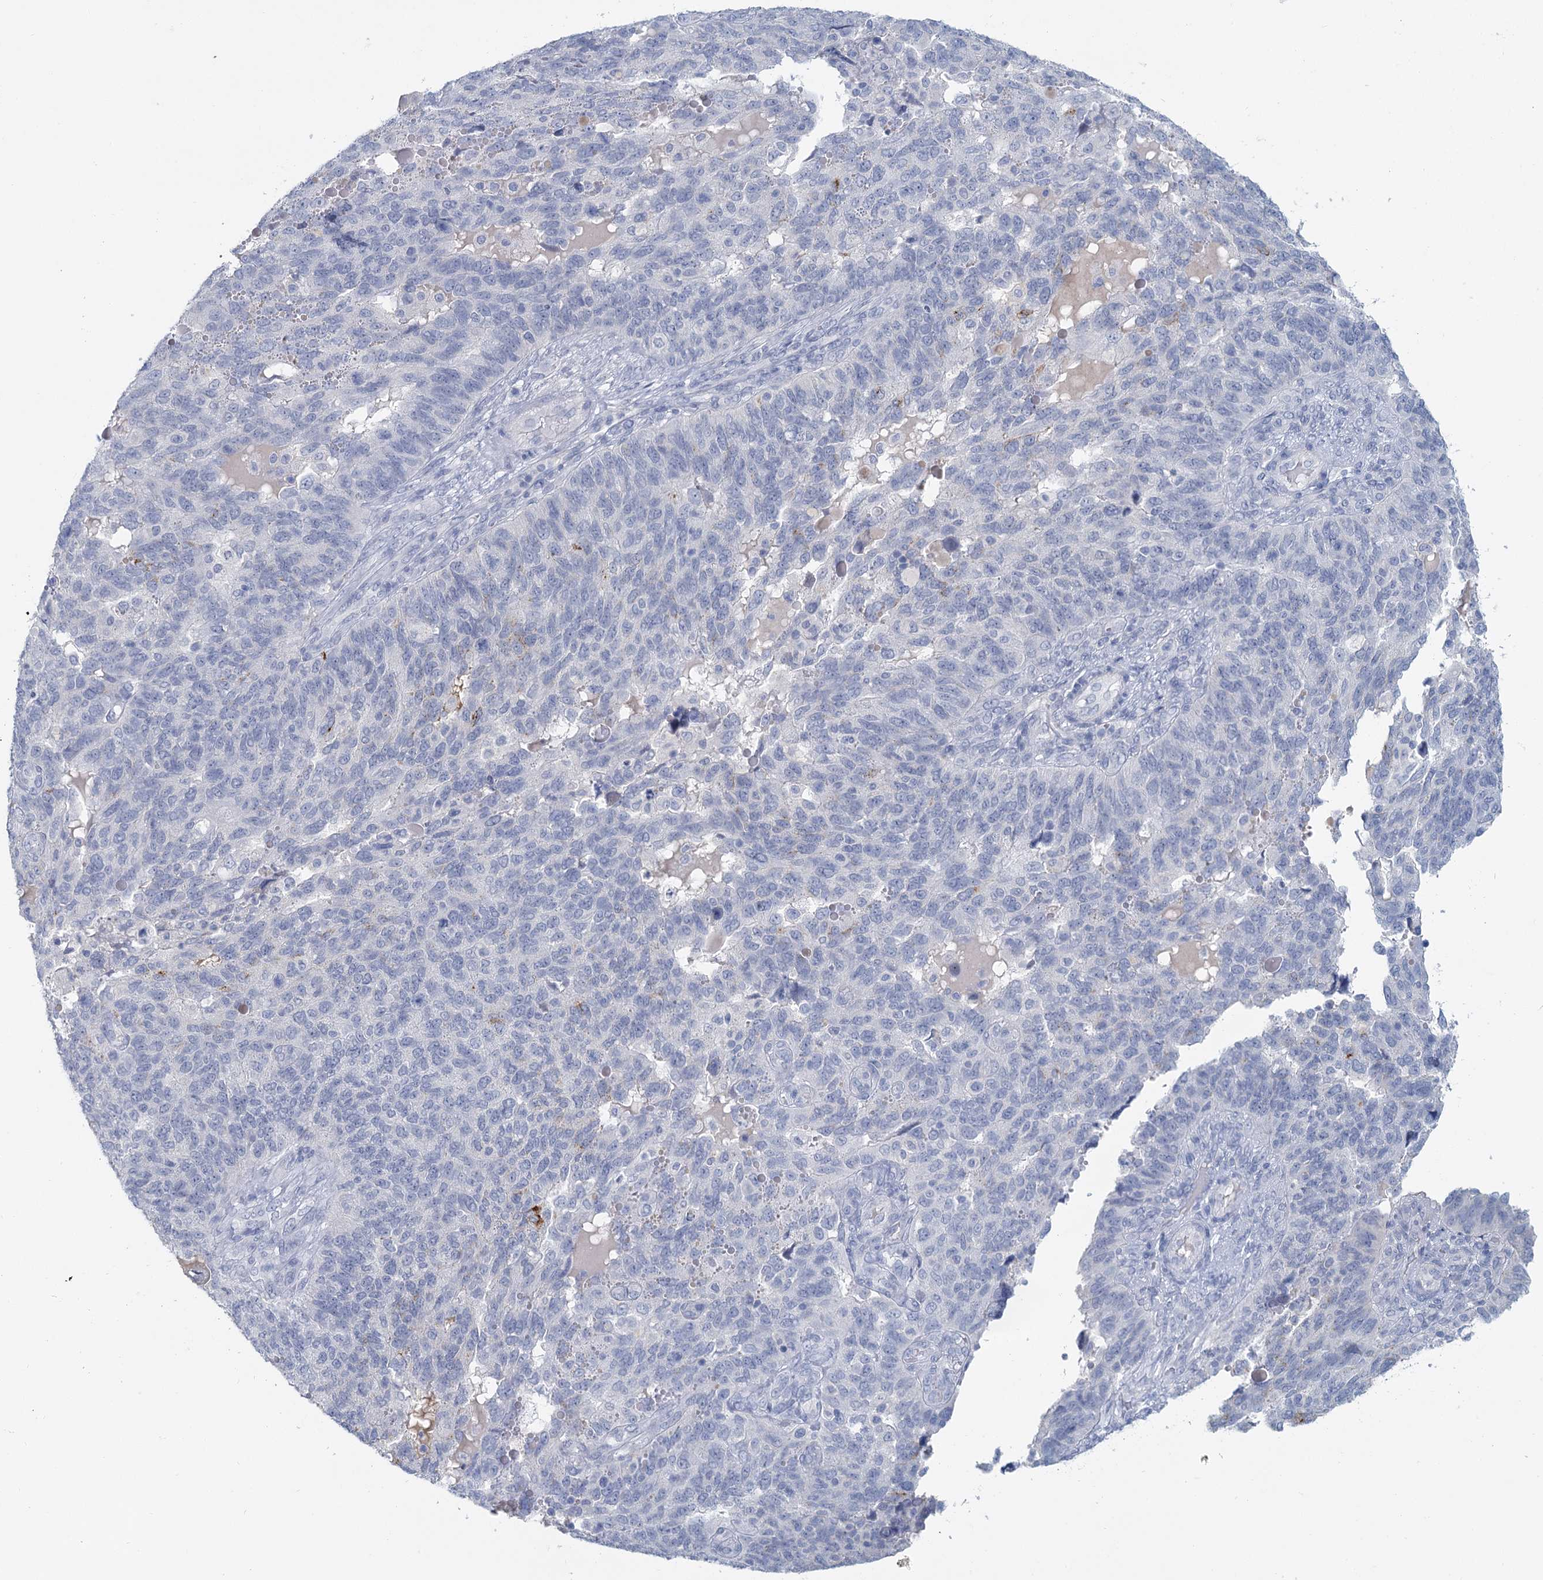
{"staining": {"intensity": "negative", "quantity": "none", "location": "none"}, "tissue": "endometrial cancer", "cell_type": "Tumor cells", "image_type": "cancer", "snomed": [{"axis": "morphology", "description": "Adenocarcinoma, NOS"}, {"axis": "topography", "description": "Endometrium"}], "caption": "IHC image of human endometrial adenocarcinoma stained for a protein (brown), which exhibits no staining in tumor cells. (DAB (3,3'-diaminobenzidine) IHC with hematoxylin counter stain).", "gene": "CHGA", "patient": {"sex": "female", "age": 66}}